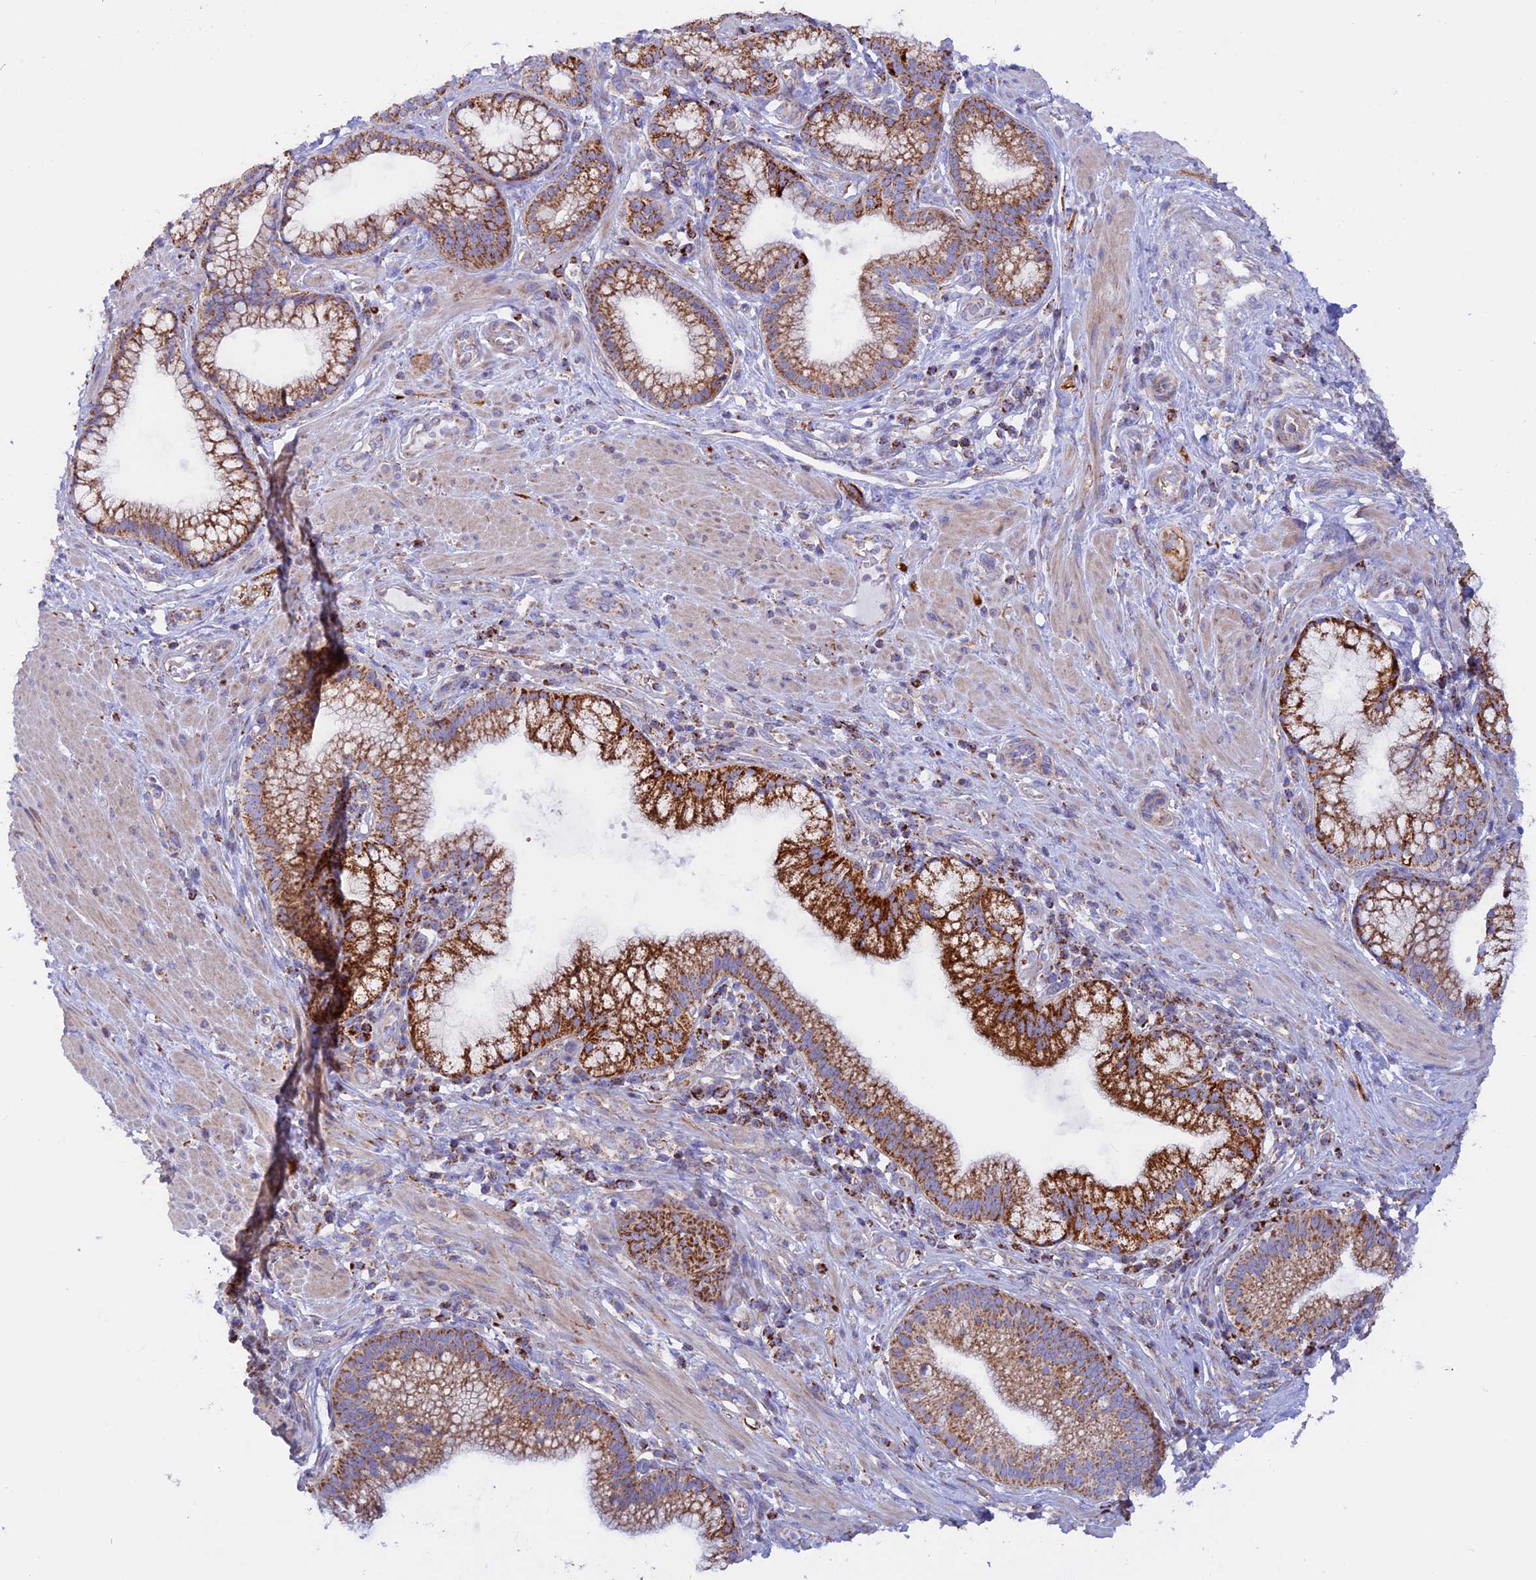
{"staining": {"intensity": "strong", "quantity": ">75%", "location": "cytoplasmic/membranous"}, "tissue": "pancreatic cancer", "cell_type": "Tumor cells", "image_type": "cancer", "snomed": [{"axis": "morphology", "description": "Adenocarcinoma, NOS"}, {"axis": "topography", "description": "Pancreas"}], "caption": "There is high levels of strong cytoplasmic/membranous expression in tumor cells of pancreatic adenocarcinoma, as demonstrated by immunohistochemical staining (brown color).", "gene": "GCDH", "patient": {"sex": "male", "age": 72}}